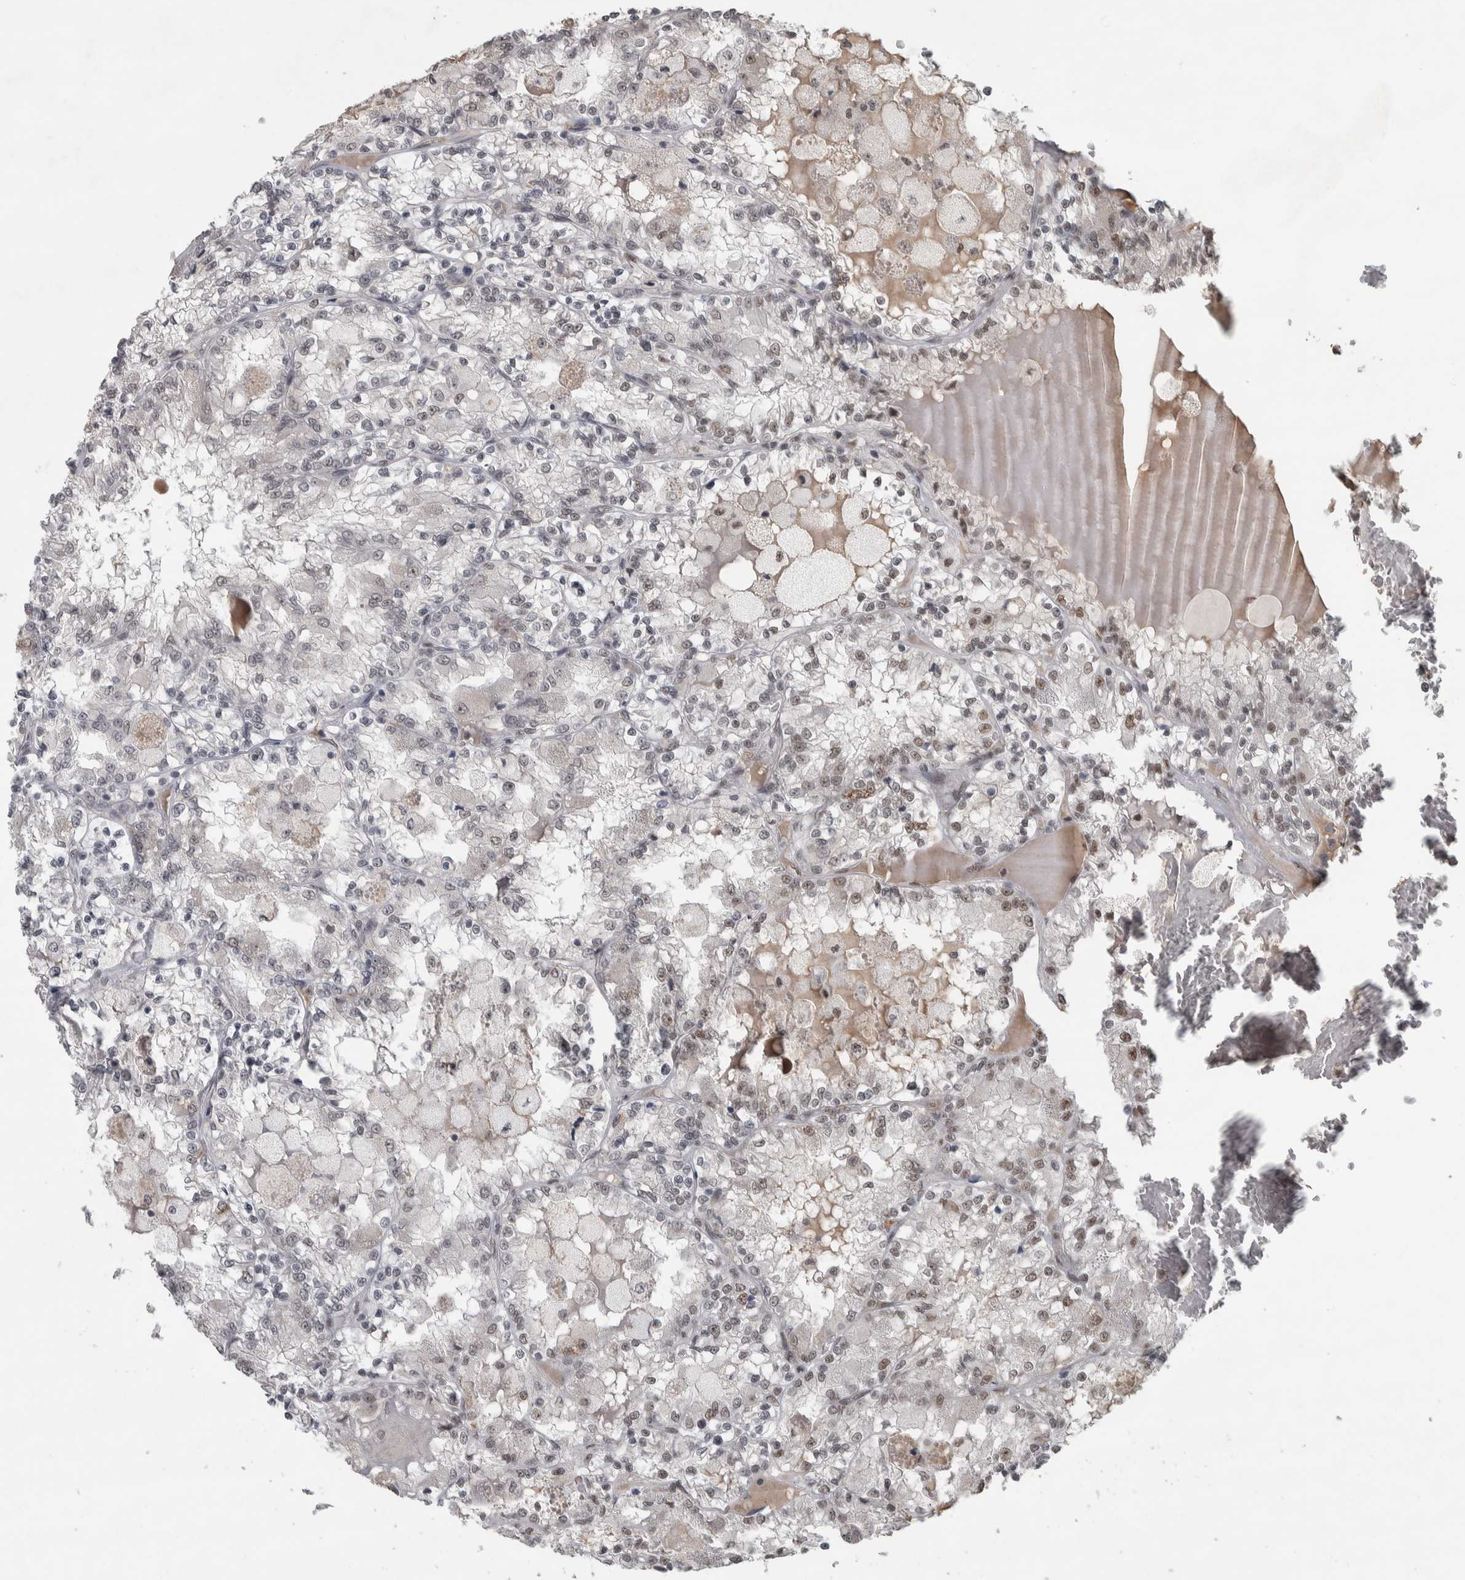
{"staining": {"intensity": "weak", "quantity": "<25%", "location": "nuclear"}, "tissue": "renal cancer", "cell_type": "Tumor cells", "image_type": "cancer", "snomed": [{"axis": "morphology", "description": "Adenocarcinoma, NOS"}, {"axis": "topography", "description": "Kidney"}], "caption": "IHC micrograph of neoplastic tissue: adenocarcinoma (renal) stained with DAB shows no significant protein positivity in tumor cells. (DAB (3,3'-diaminobenzidine) immunohistochemistry with hematoxylin counter stain).", "gene": "DDX42", "patient": {"sex": "female", "age": 56}}